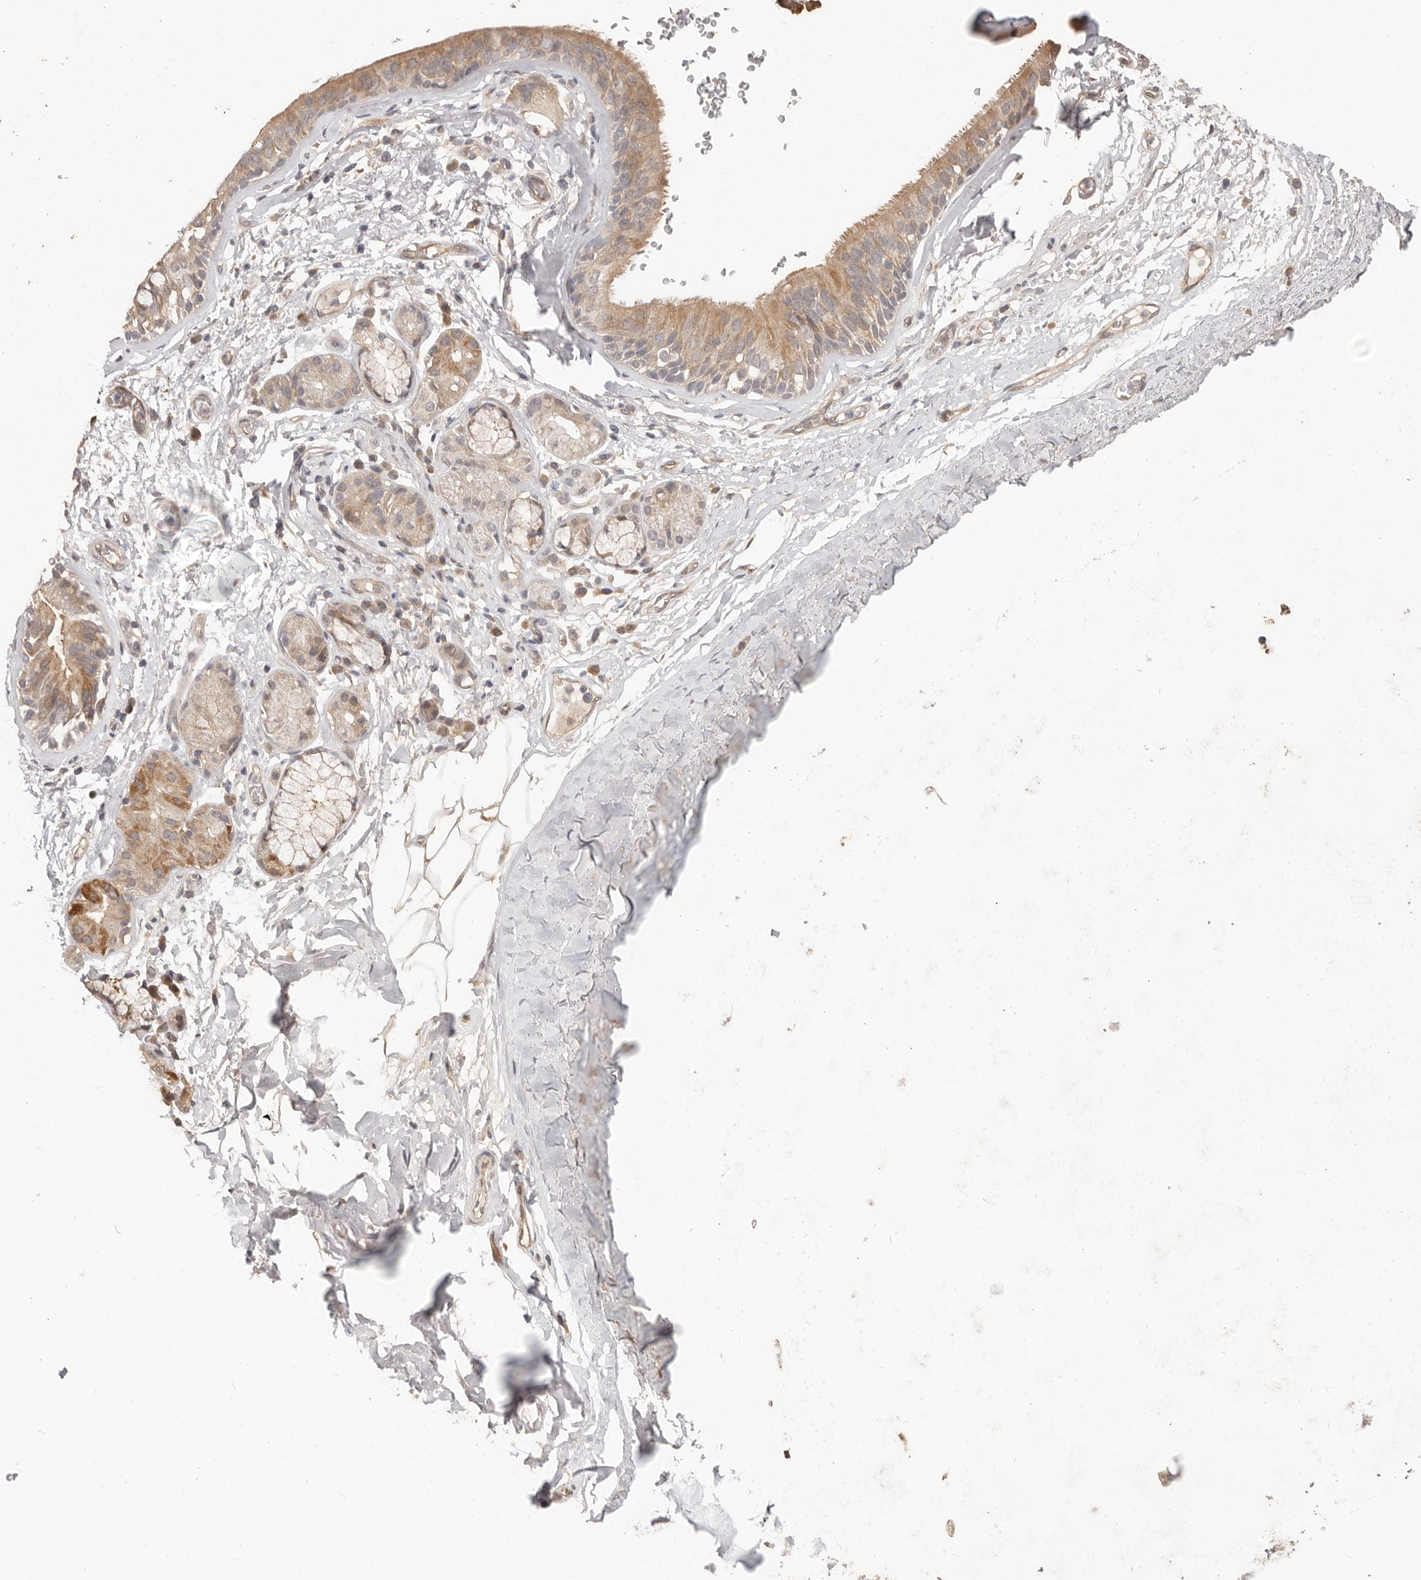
{"staining": {"intensity": "moderate", "quantity": ">75%", "location": "cytoplasmic/membranous"}, "tissue": "bronchus", "cell_type": "Respiratory epithelial cells", "image_type": "normal", "snomed": [{"axis": "morphology", "description": "Normal tissue, NOS"}, {"axis": "topography", "description": "Cartilage tissue"}], "caption": "Protein expression analysis of unremarkable bronchus reveals moderate cytoplasmic/membranous staining in approximately >75% of respiratory epithelial cells. (DAB IHC, brown staining for protein, blue staining for nuclei).", "gene": "MTFR2", "patient": {"sex": "female", "age": 63}}